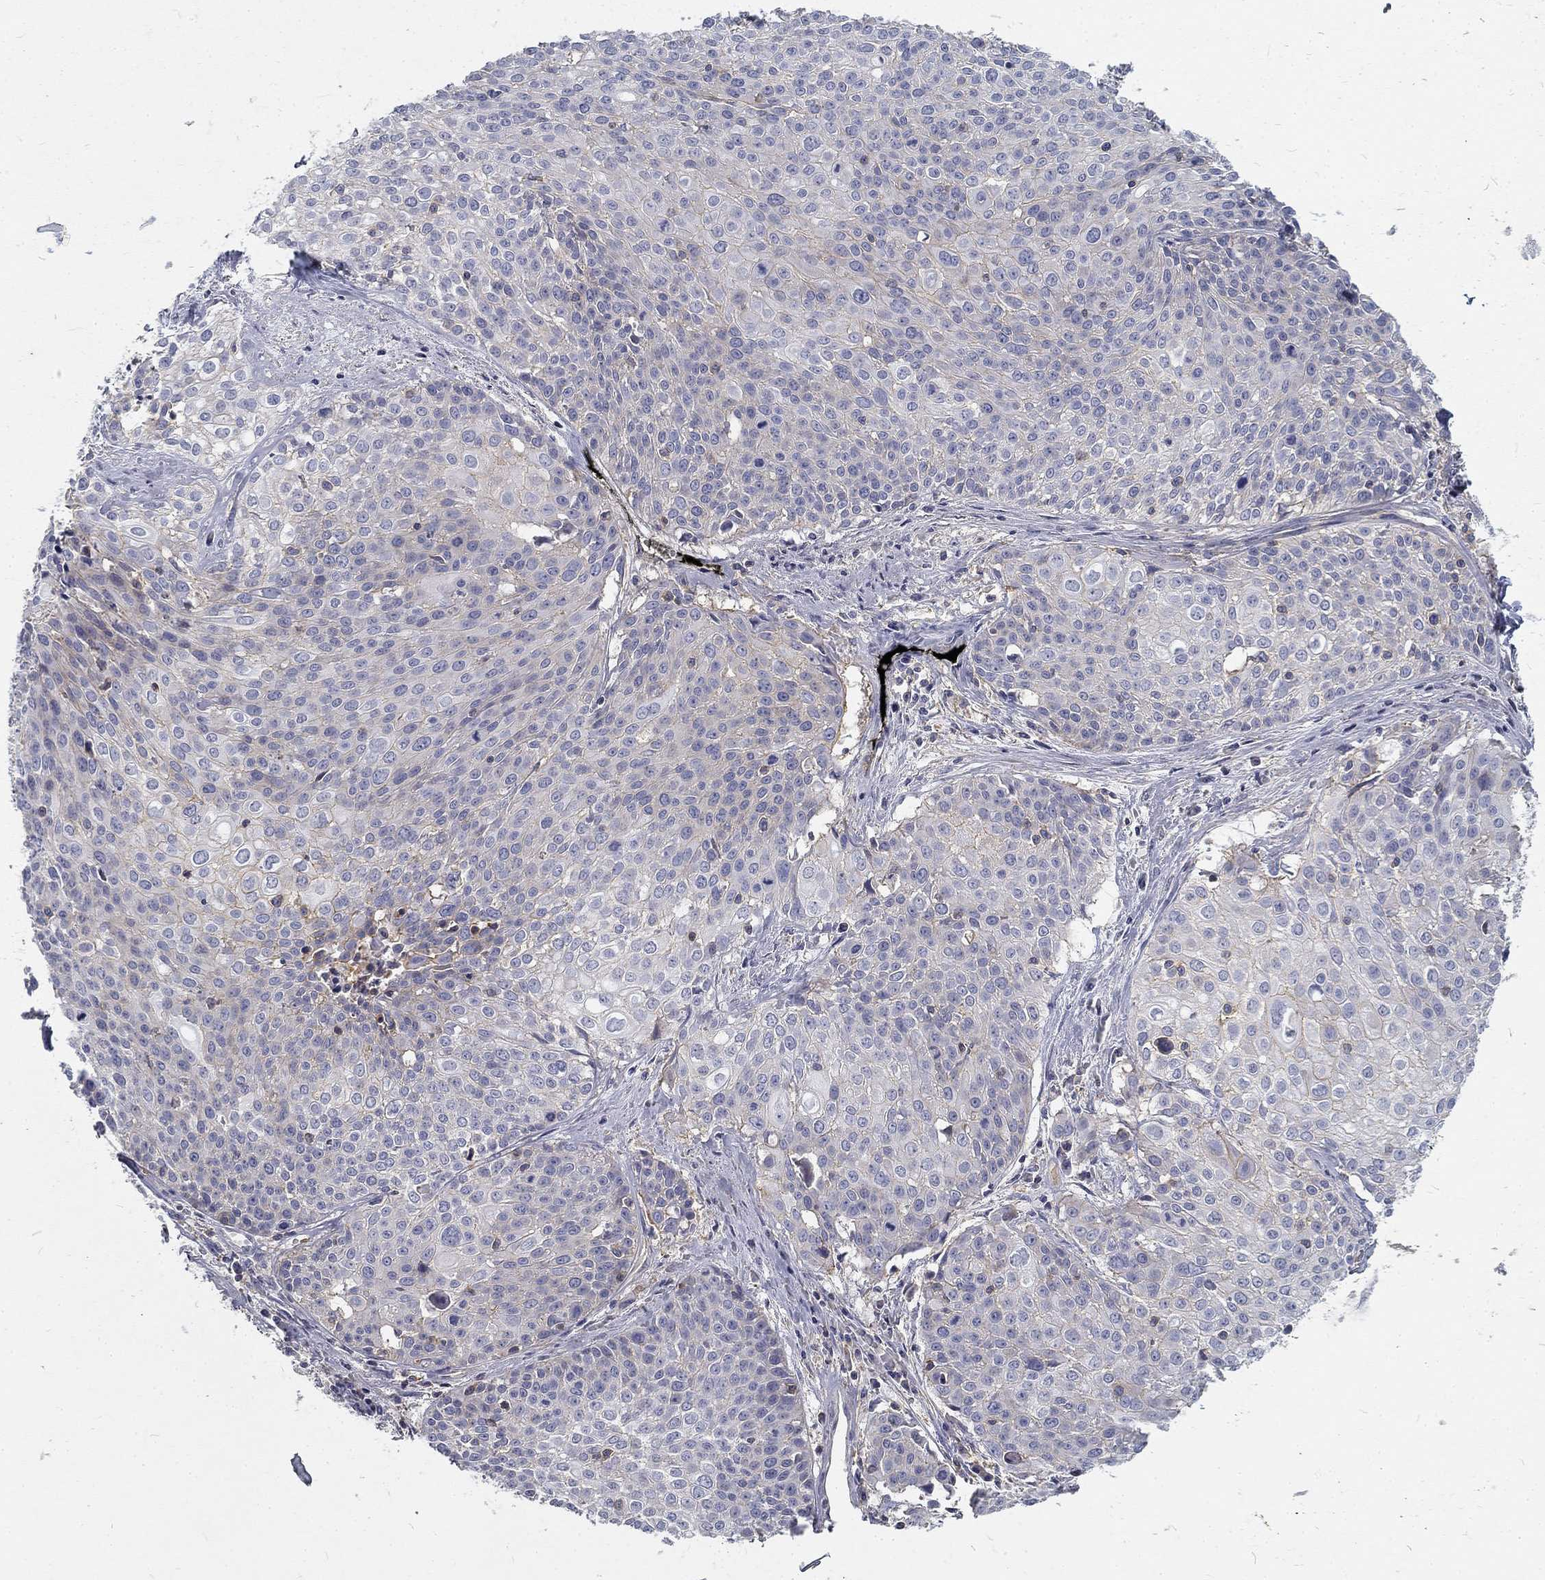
{"staining": {"intensity": "weak", "quantity": "<25%", "location": "cytoplasmic/membranous"}, "tissue": "cervical cancer", "cell_type": "Tumor cells", "image_type": "cancer", "snomed": [{"axis": "morphology", "description": "Squamous cell carcinoma, NOS"}, {"axis": "topography", "description": "Cervix"}], "caption": "This is a image of immunohistochemistry staining of cervical squamous cell carcinoma, which shows no expression in tumor cells.", "gene": "MTMR11", "patient": {"sex": "female", "age": 39}}